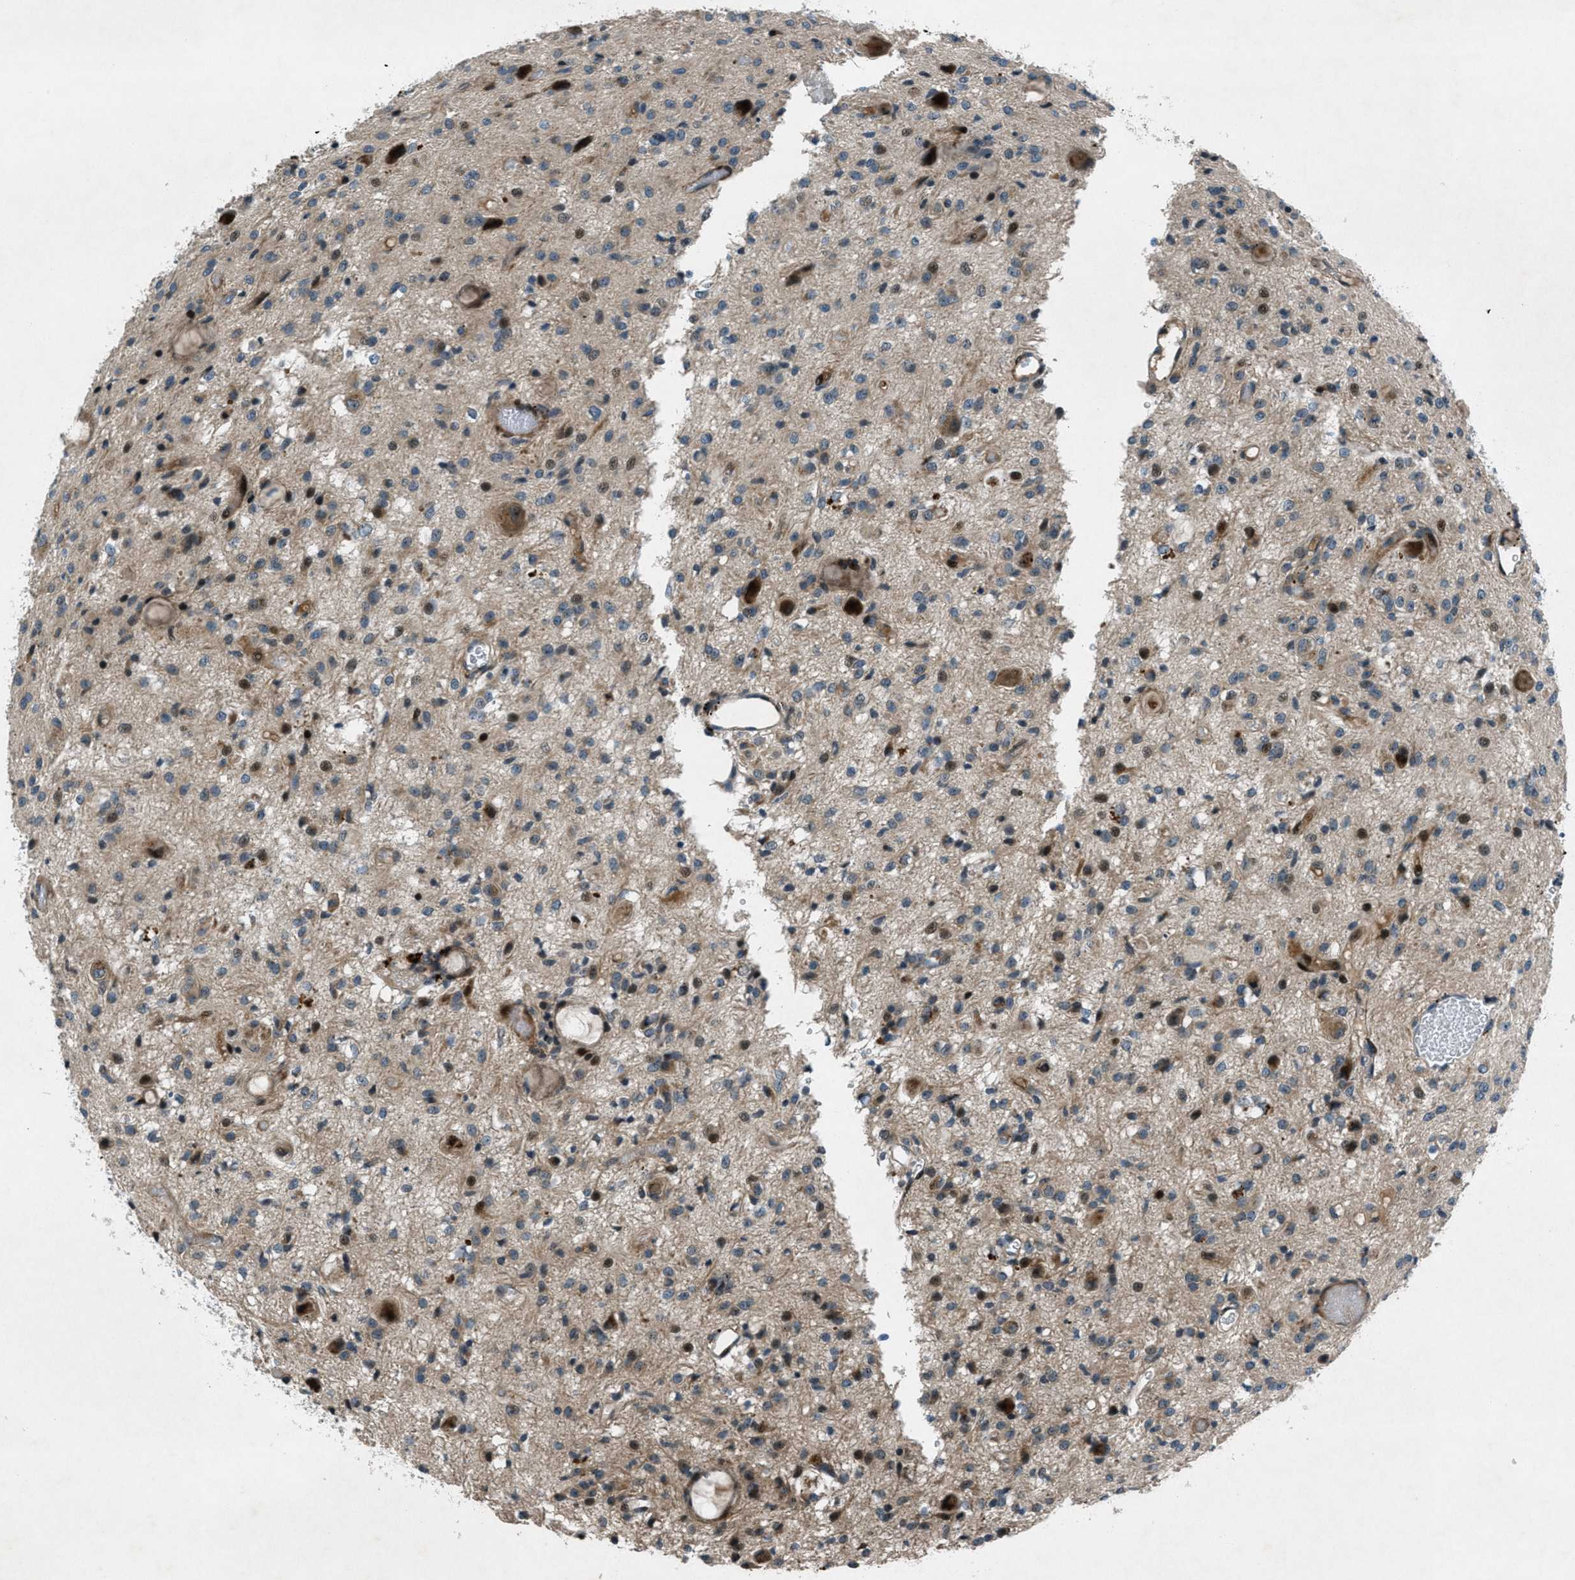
{"staining": {"intensity": "moderate", "quantity": "25%-75%", "location": "cytoplasmic/membranous,nuclear"}, "tissue": "glioma", "cell_type": "Tumor cells", "image_type": "cancer", "snomed": [{"axis": "morphology", "description": "Glioma, malignant, High grade"}, {"axis": "topography", "description": "Brain"}], "caption": "Glioma stained for a protein reveals moderate cytoplasmic/membranous and nuclear positivity in tumor cells.", "gene": "CLEC2D", "patient": {"sex": "female", "age": 59}}